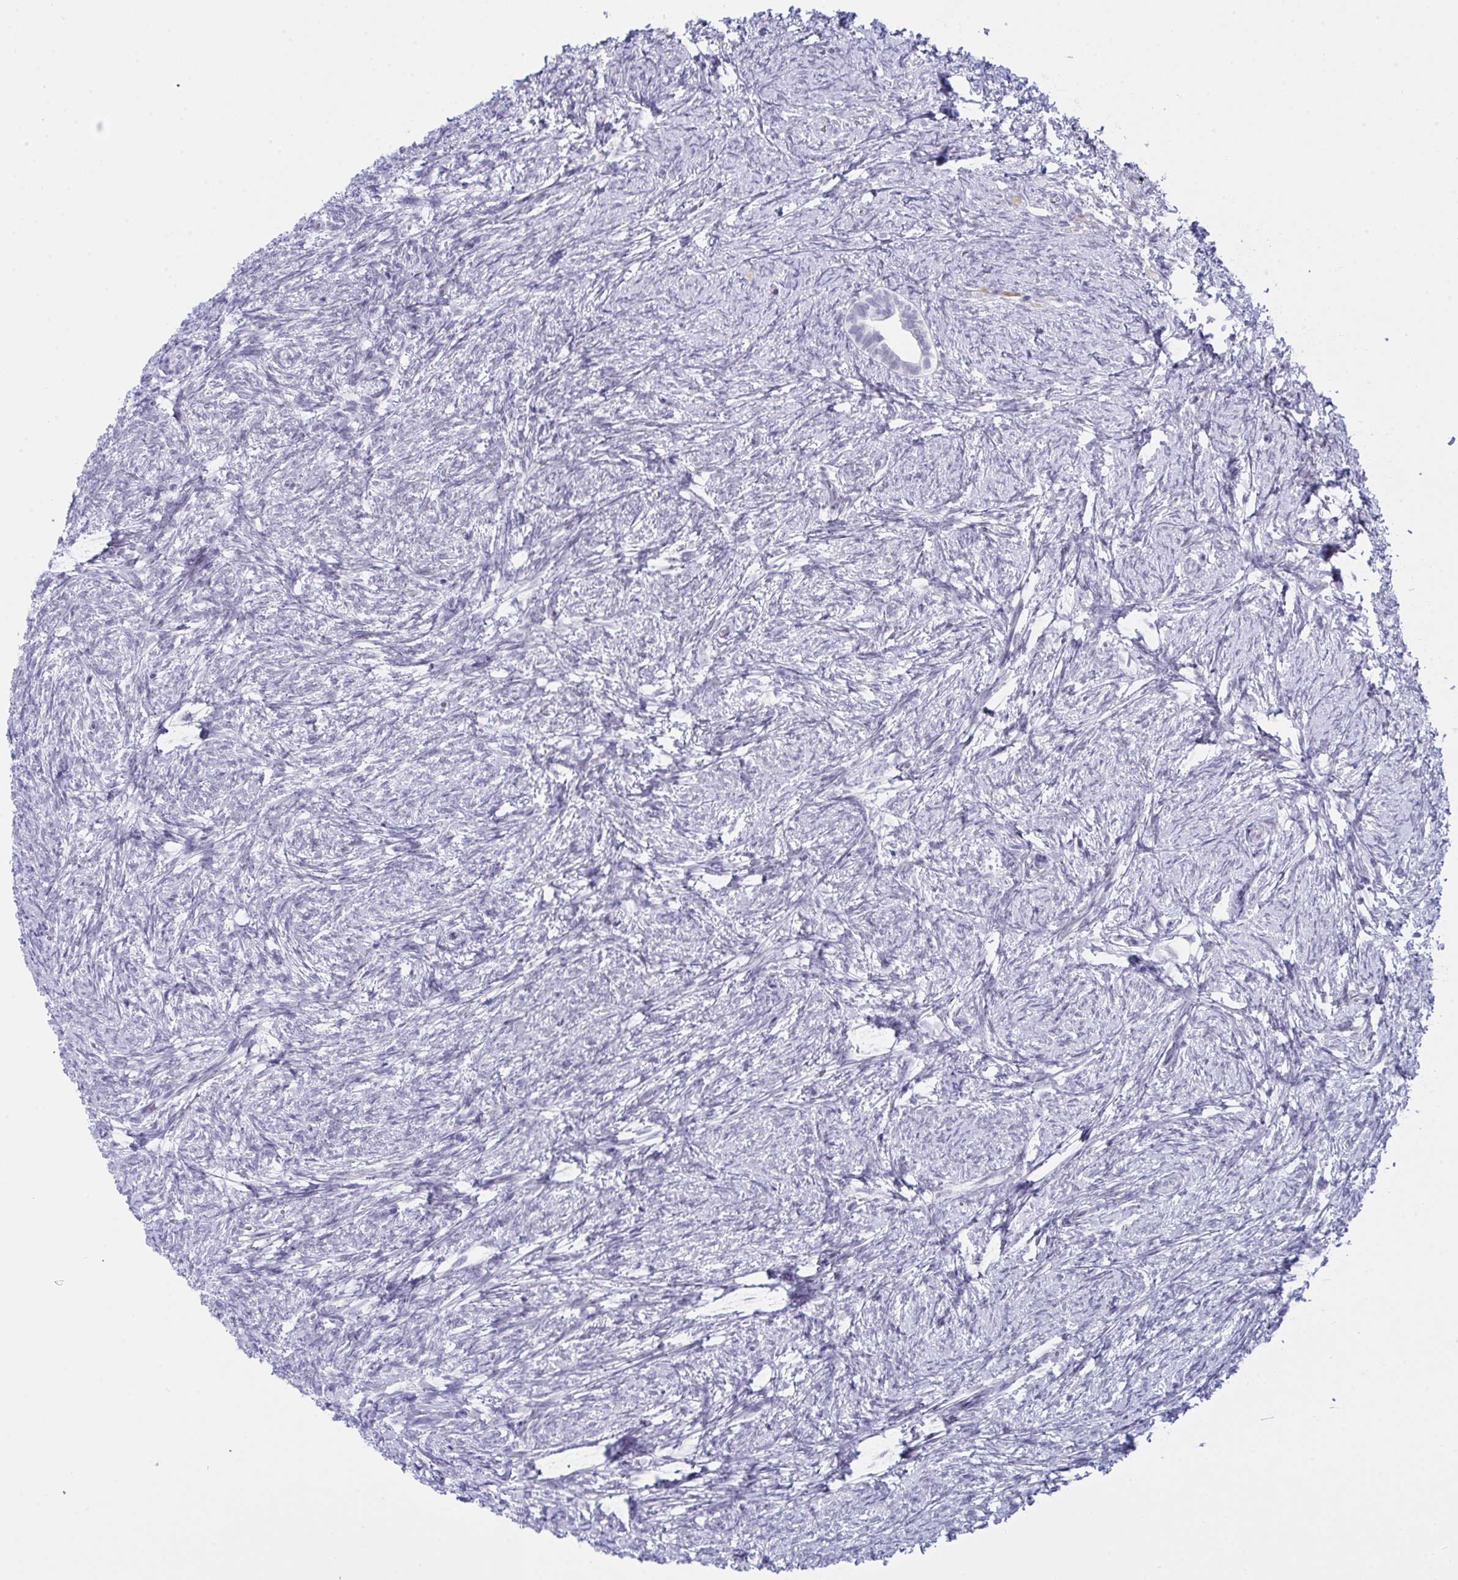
{"staining": {"intensity": "negative", "quantity": "none", "location": "none"}, "tissue": "ovary", "cell_type": "Follicle cells", "image_type": "normal", "snomed": [{"axis": "morphology", "description": "Normal tissue, NOS"}, {"axis": "topography", "description": "Ovary"}], "caption": "This is a micrograph of immunohistochemistry (IHC) staining of unremarkable ovary, which shows no positivity in follicle cells.", "gene": "FBXL22", "patient": {"sex": "female", "age": 41}}